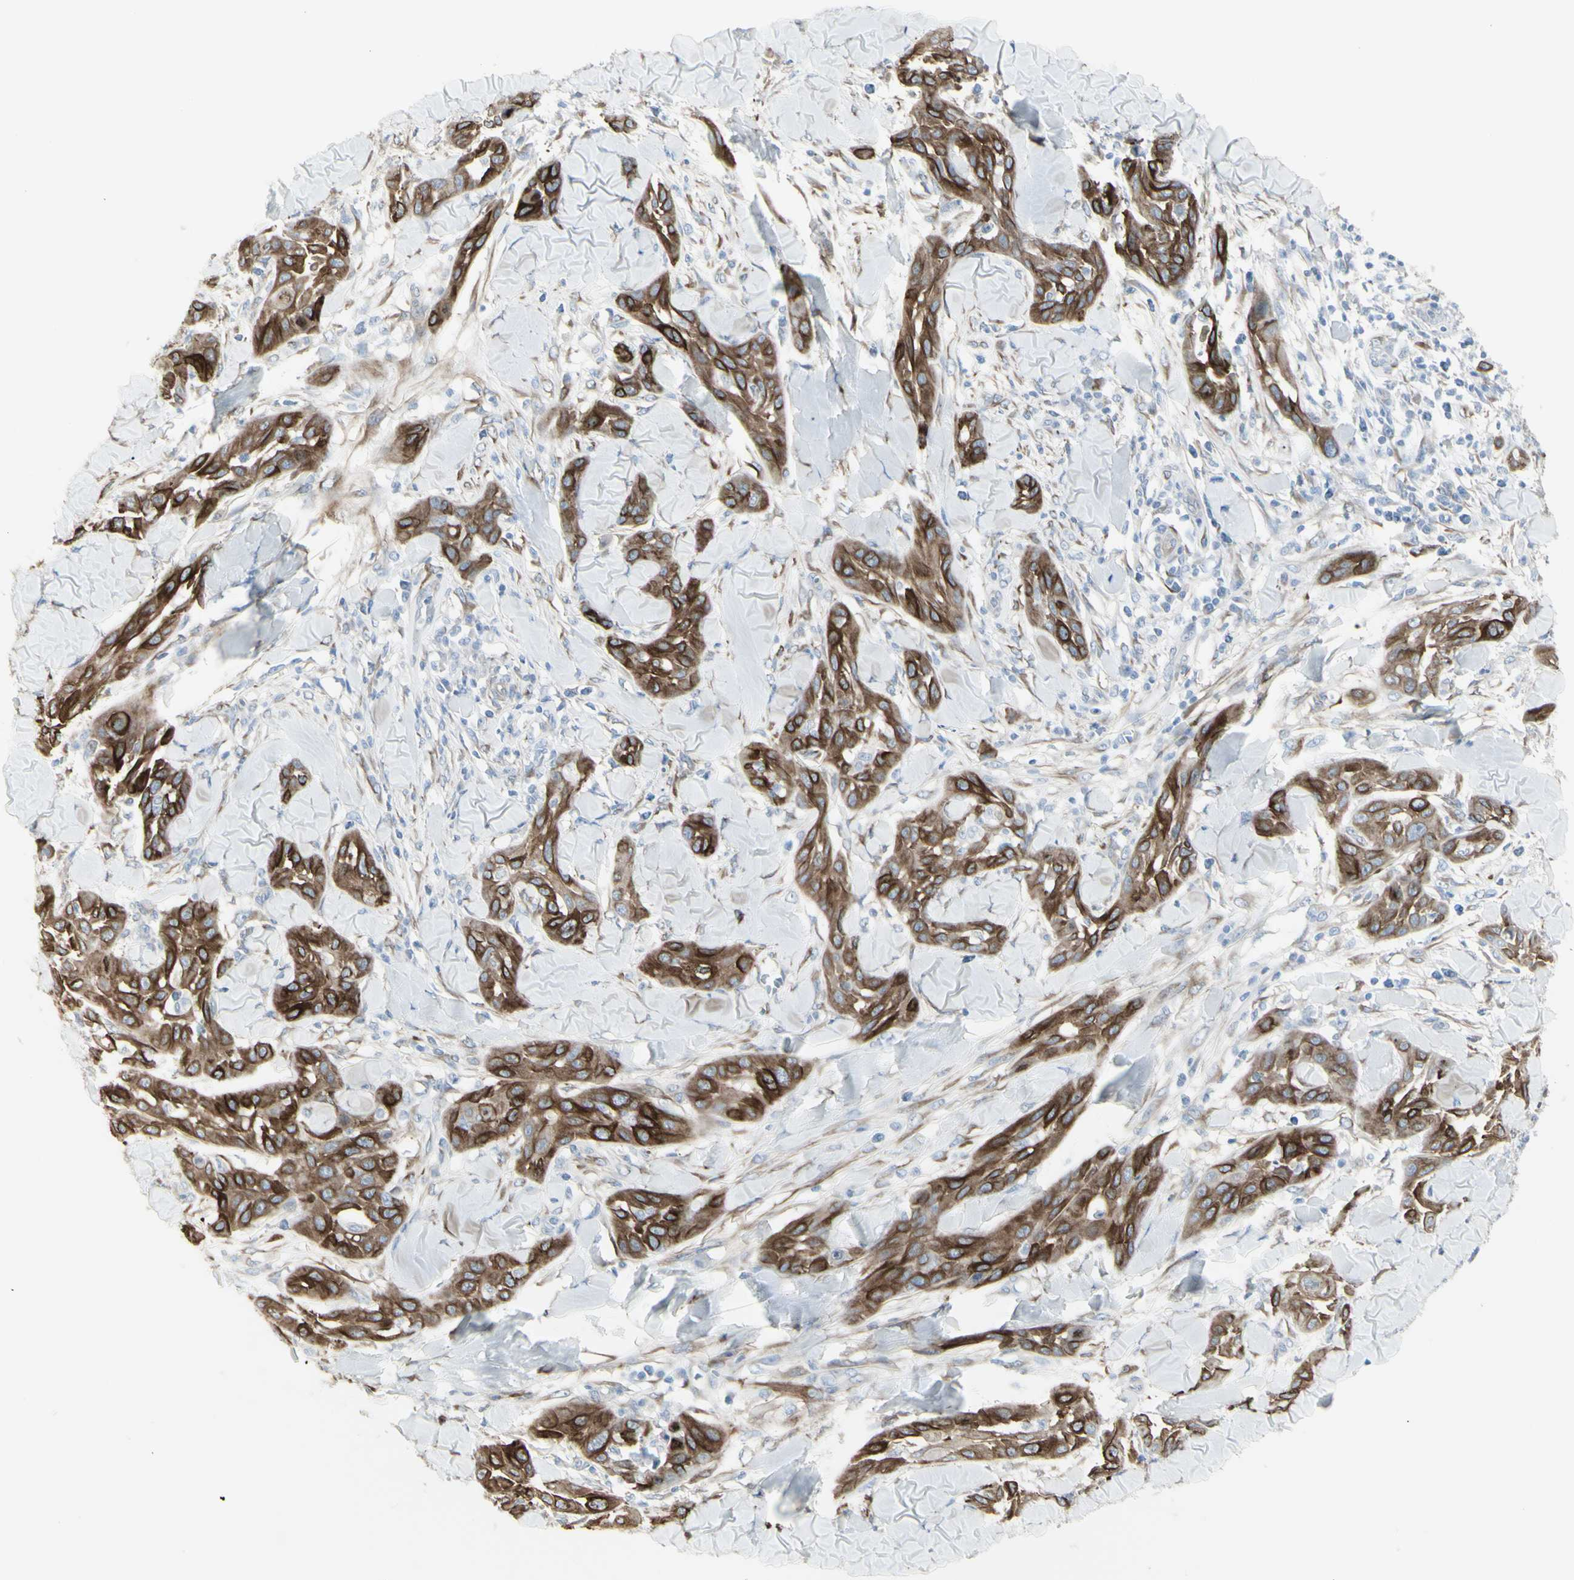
{"staining": {"intensity": "strong", "quantity": ">75%", "location": "cytoplasmic/membranous"}, "tissue": "skin cancer", "cell_type": "Tumor cells", "image_type": "cancer", "snomed": [{"axis": "morphology", "description": "Squamous cell carcinoma, NOS"}, {"axis": "topography", "description": "Skin"}], "caption": "The image demonstrates staining of skin cancer, revealing strong cytoplasmic/membranous protein expression (brown color) within tumor cells. (DAB (3,3'-diaminobenzidine) IHC, brown staining for protein, blue staining for nuclei).", "gene": "ENSG00000198211", "patient": {"sex": "male", "age": 24}}